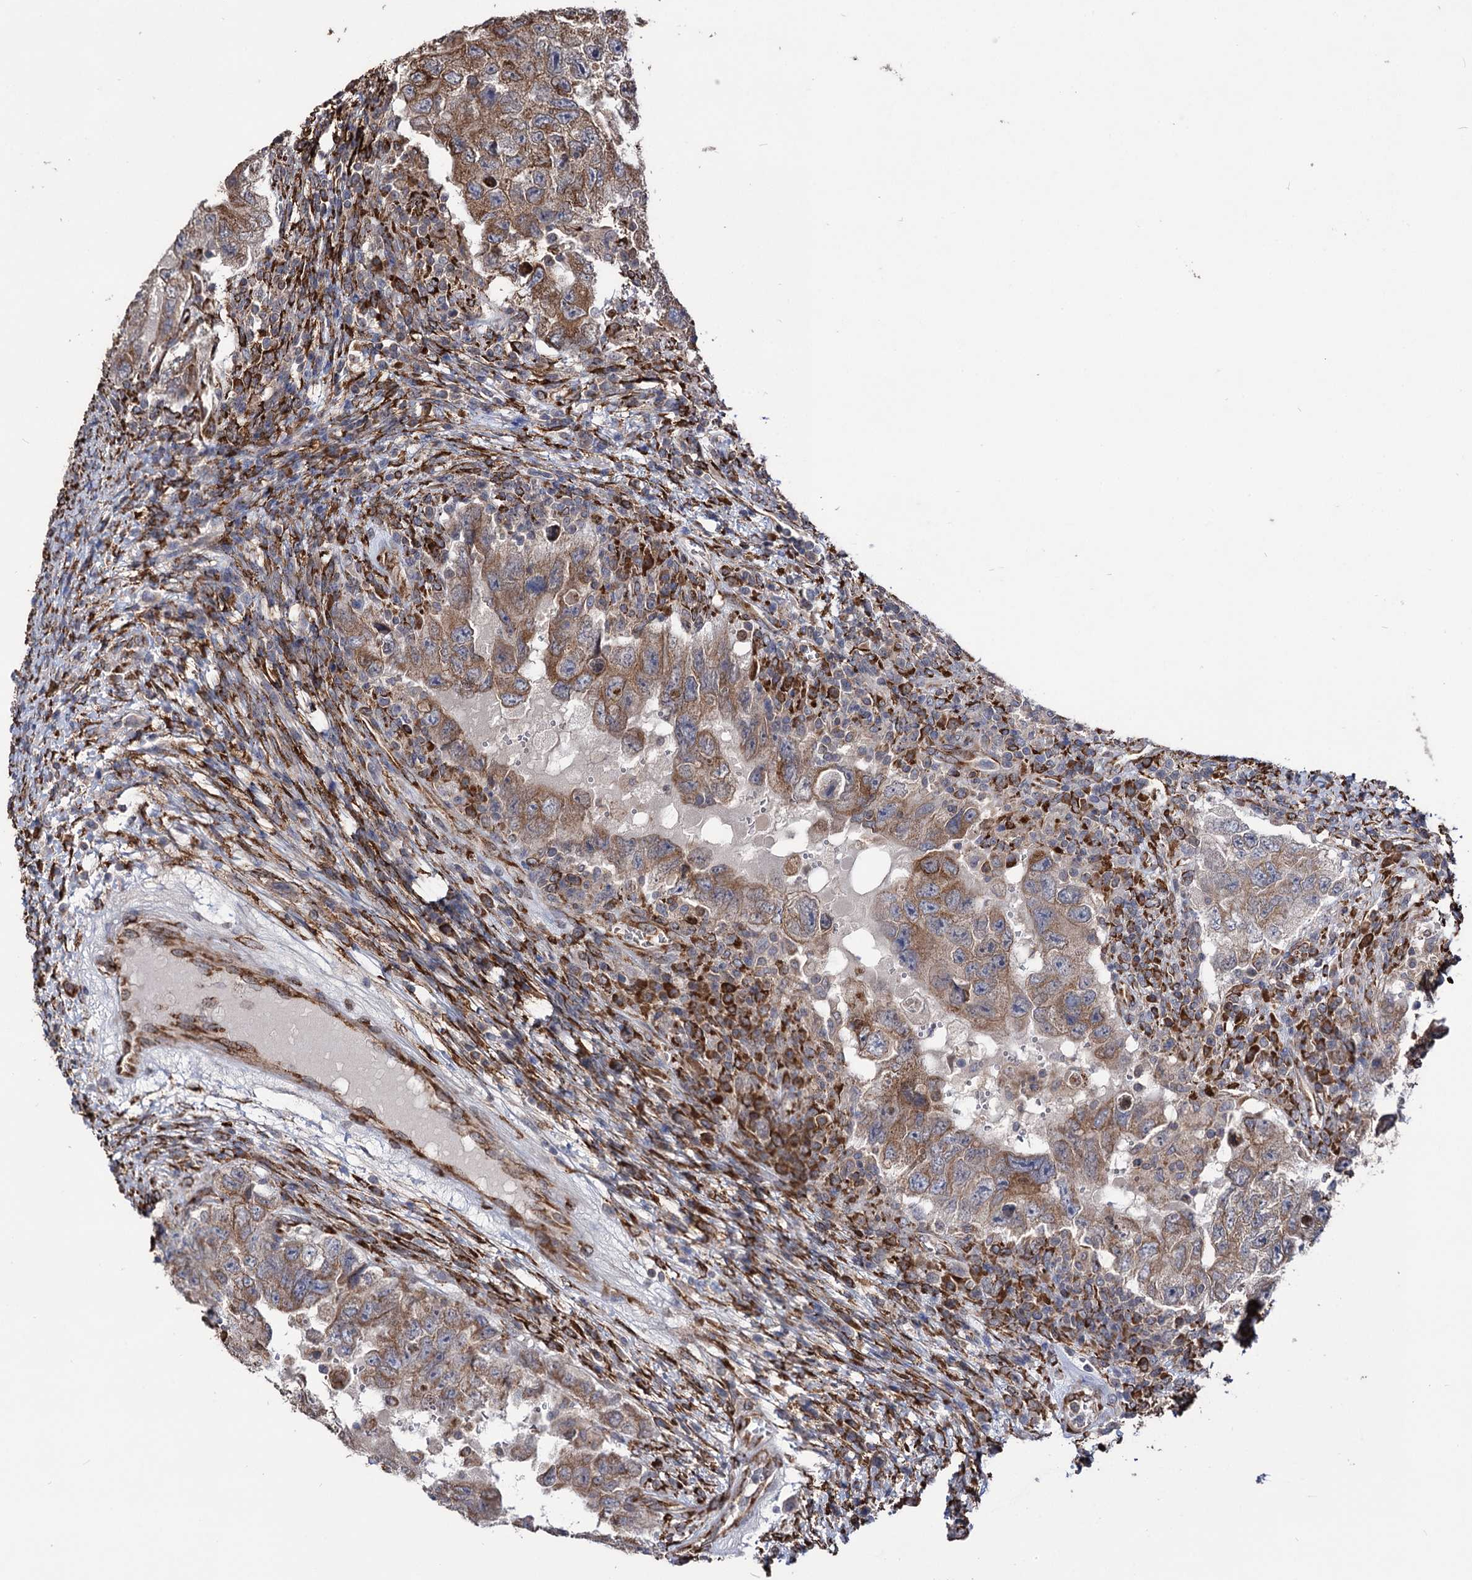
{"staining": {"intensity": "moderate", "quantity": ">75%", "location": "cytoplasmic/membranous"}, "tissue": "testis cancer", "cell_type": "Tumor cells", "image_type": "cancer", "snomed": [{"axis": "morphology", "description": "Carcinoma, Embryonal, NOS"}, {"axis": "topography", "description": "Testis"}], "caption": "Embryonal carcinoma (testis) stained for a protein shows moderate cytoplasmic/membranous positivity in tumor cells.", "gene": "CDAN1", "patient": {"sex": "male", "age": 26}}